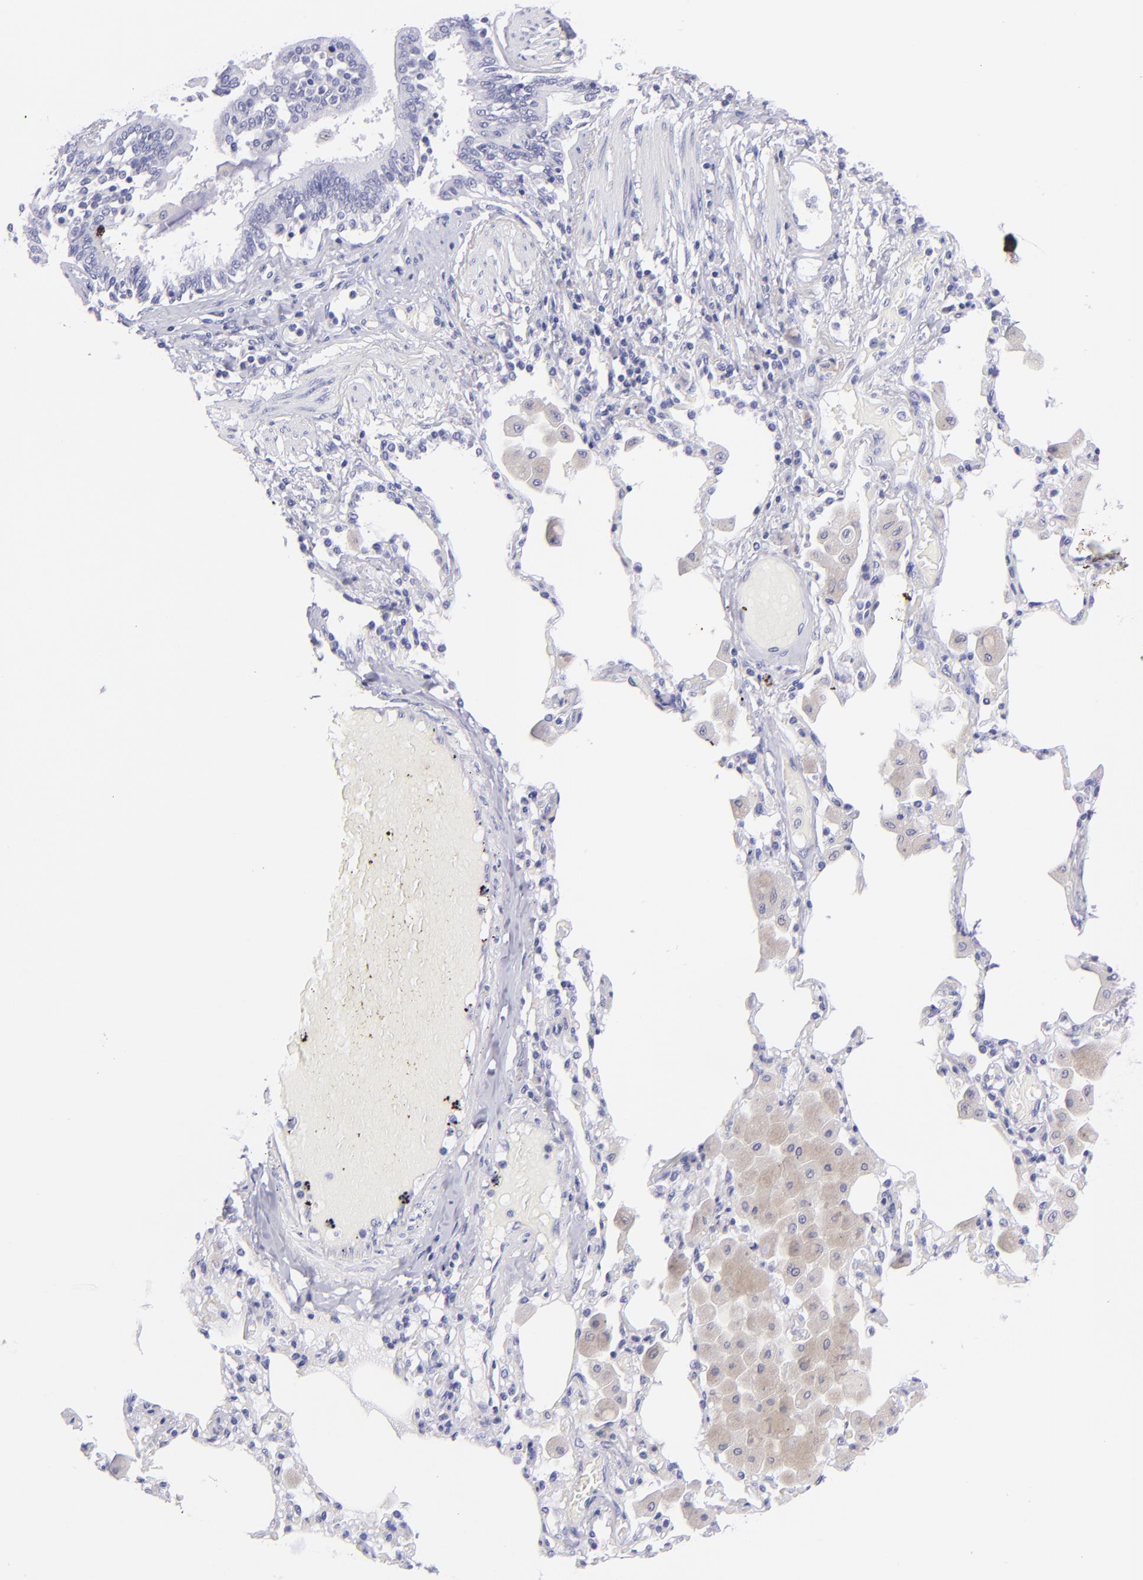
{"staining": {"intensity": "negative", "quantity": "none", "location": "none"}, "tissue": "bronchus", "cell_type": "Respiratory epithelial cells", "image_type": "normal", "snomed": [{"axis": "morphology", "description": "Normal tissue, NOS"}, {"axis": "morphology", "description": "Squamous cell carcinoma, NOS"}, {"axis": "topography", "description": "Bronchus"}, {"axis": "topography", "description": "Lung"}], "caption": "This is an immunohistochemistry image of unremarkable bronchus. There is no expression in respiratory epithelial cells.", "gene": "CNP", "patient": {"sex": "female", "age": 47}}